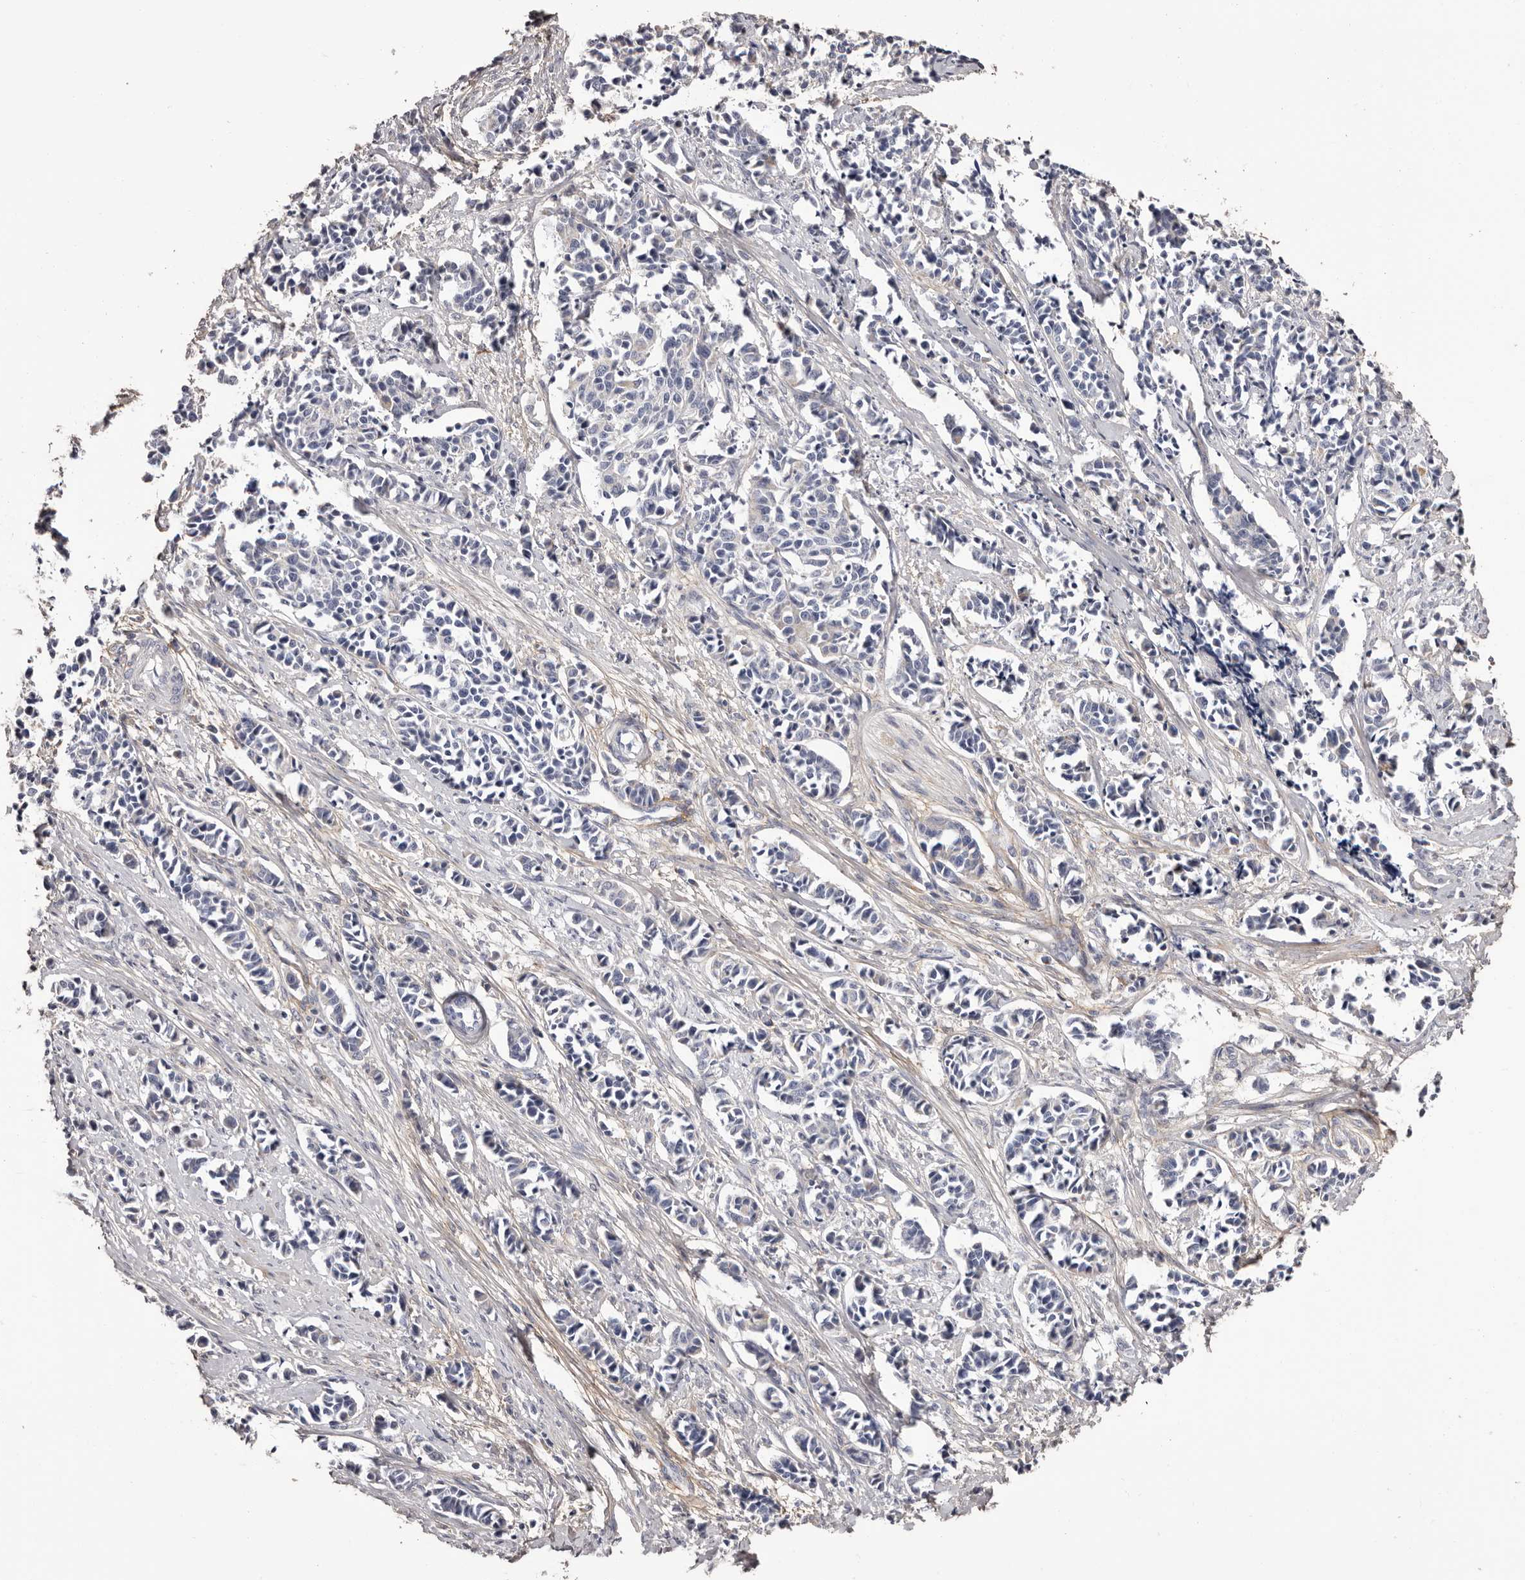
{"staining": {"intensity": "negative", "quantity": "none", "location": "none"}, "tissue": "cervical cancer", "cell_type": "Tumor cells", "image_type": "cancer", "snomed": [{"axis": "morphology", "description": "Normal tissue, NOS"}, {"axis": "morphology", "description": "Squamous cell carcinoma, NOS"}, {"axis": "topography", "description": "Cervix"}], "caption": "There is no significant expression in tumor cells of squamous cell carcinoma (cervical).", "gene": "COL6A1", "patient": {"sex": "female", "age": 35}}